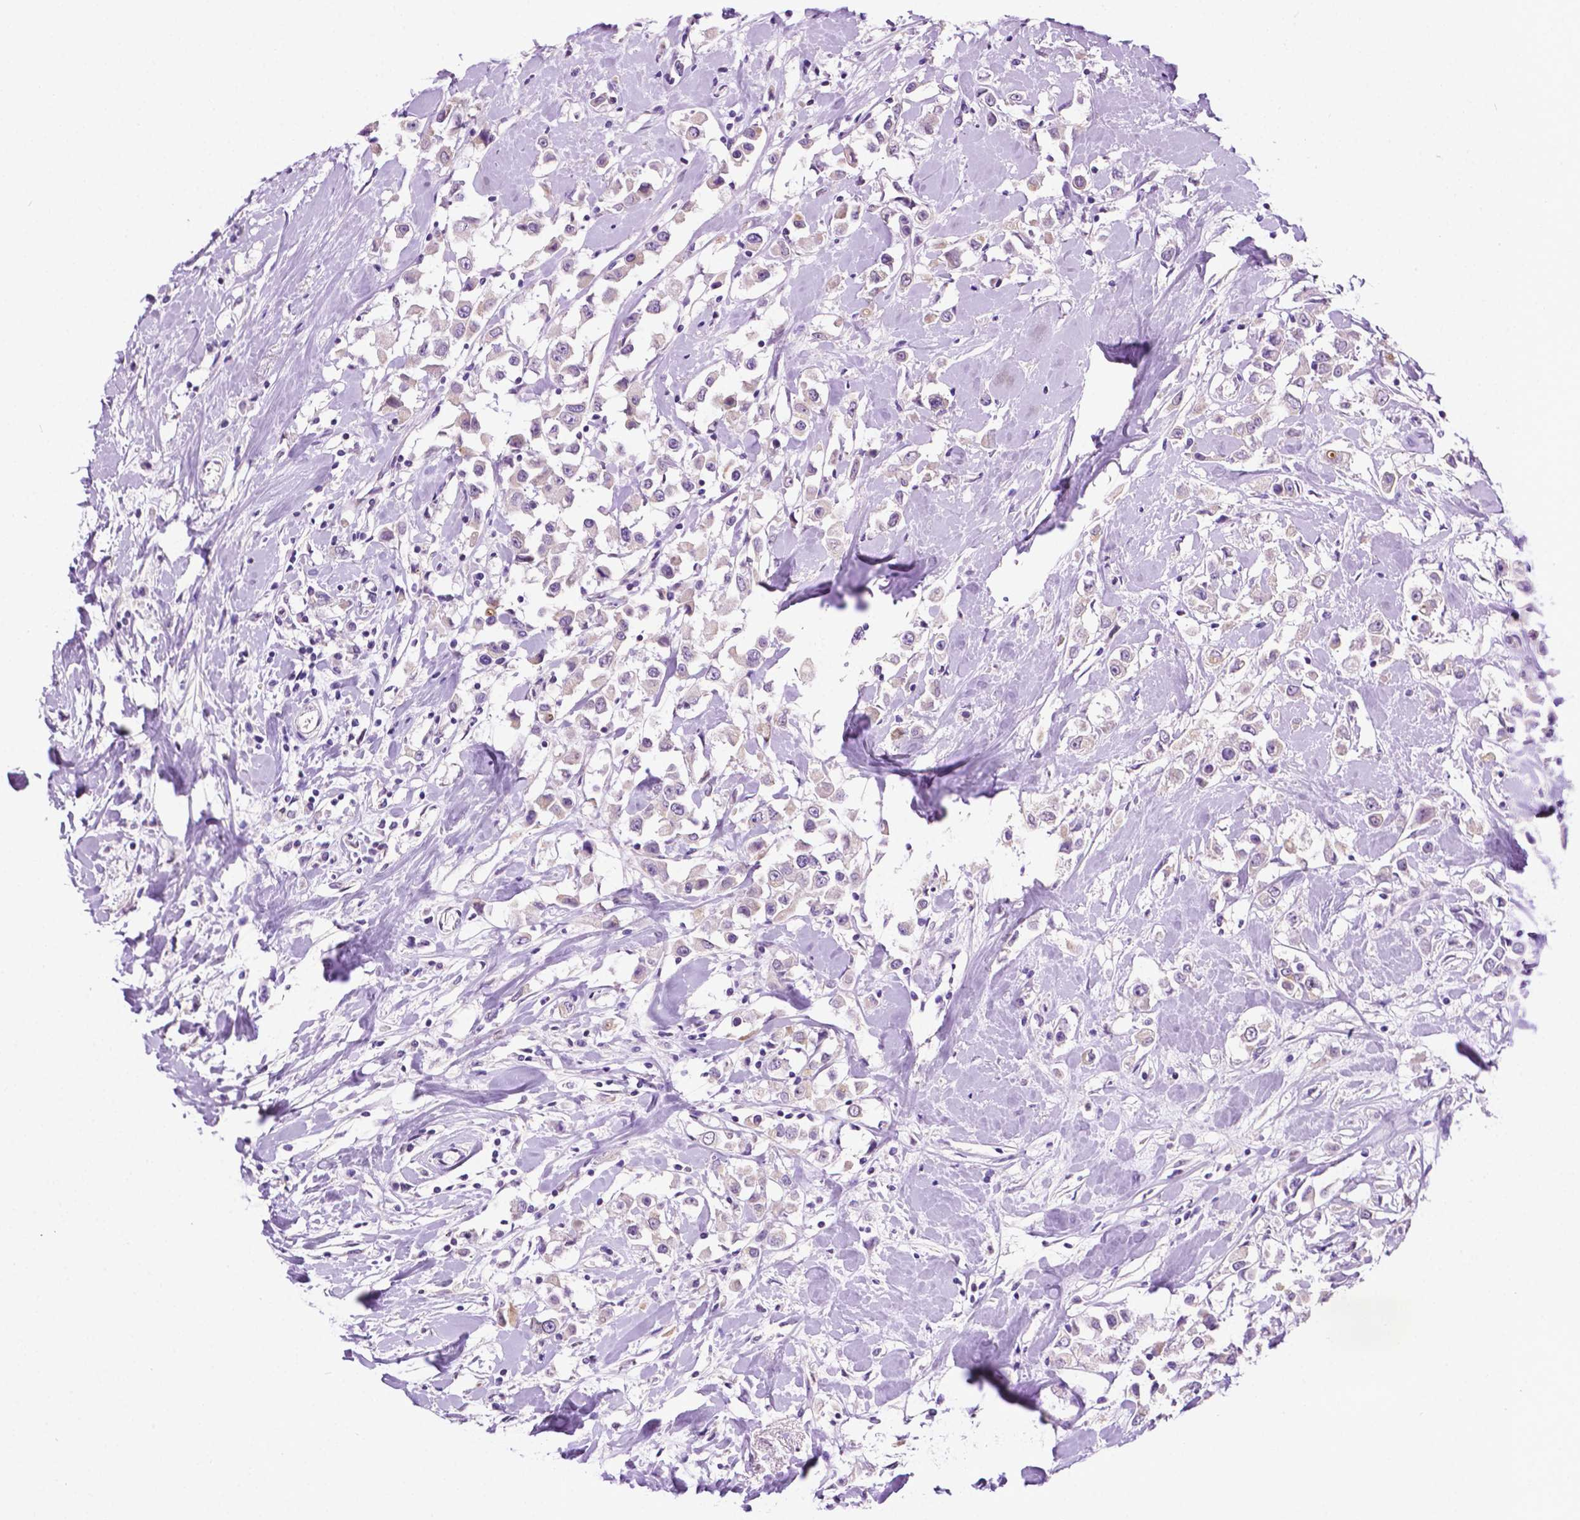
{"staining": {"intensity": "negative", "quantity": "none", "location": "none"}, "tissue": "breast cancer", "cell_type": "Tumor cells", "image_type": "cancer", "snomed": [{"axis": "morphology", "description": "Duct carcinoma"}, {"axis": "topography", "description": "Breast"}], "caption": "Breast invasive ductal carcinoma was stained to show a protein in brown. There is no significant staining in tumor cells. The staining was performed using DAB (3,3'-diaminobenzidine) to visualize the protein expression in brown, while the nuclei were stained in blue with hematoxylin (Magnification: 20x).", "gene": "MMP27", "patient": {"sex": "female", "age": 61}}